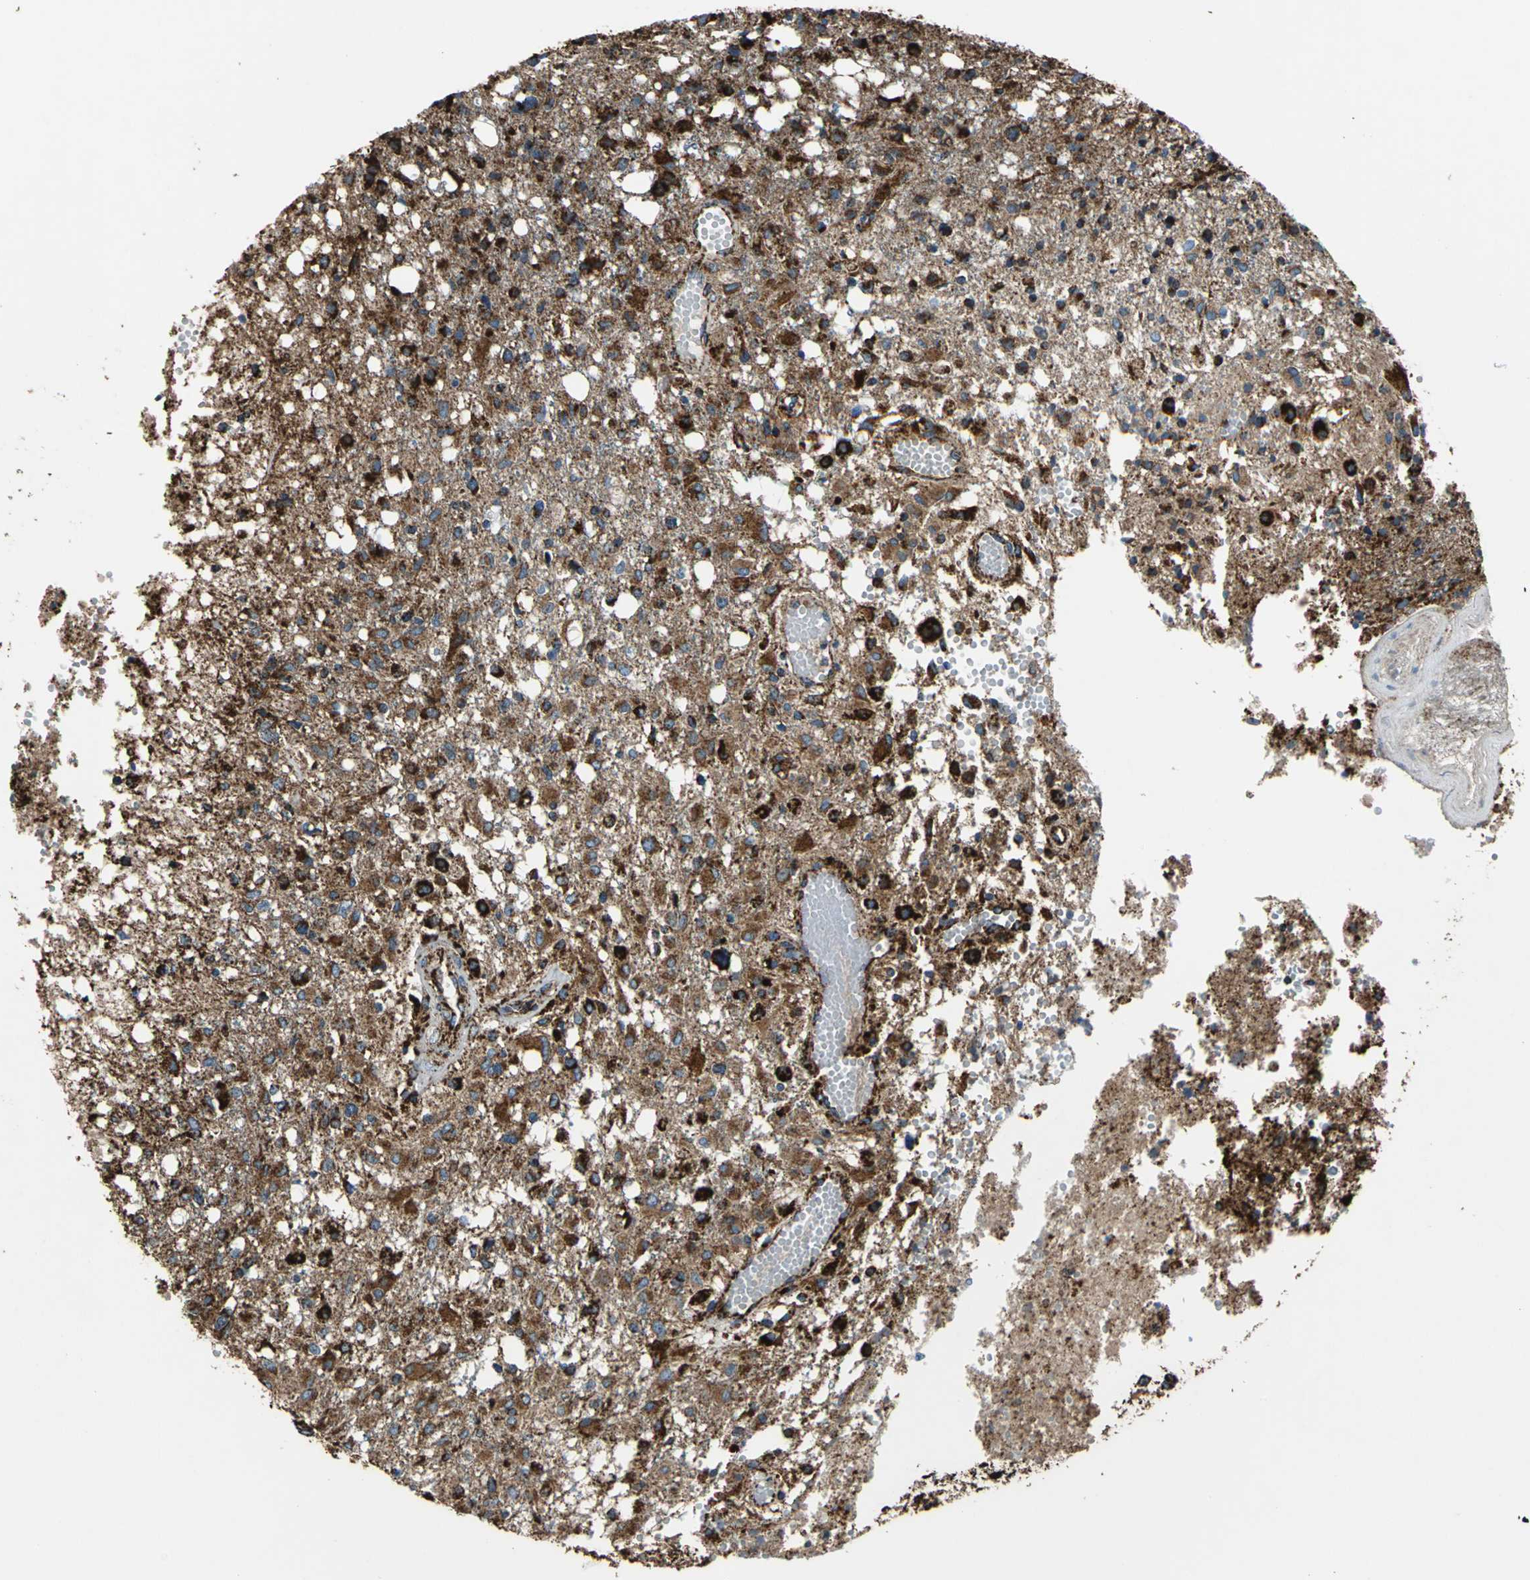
{"staining": {"intensity": "strong", "quantity": ">75%", "location": "cytoplasmic/membranous"}, "tissue": "glioma", "cell_type": "Tumor cells", "image_type": "cancer", "snomed": [{"axis": "morphology", "description": "Glioma, malignant, High grade"}, {"axis": "topography", "description": "Cerebral cortex"}], "caption": "IHC (DAB) staining of glioma demonstrates strong cytoplasmic/membranous protein expression in approximately >75% of tumor cells.", "gene": "ECH1", "patient": {"sex": "male", "age": 76}}